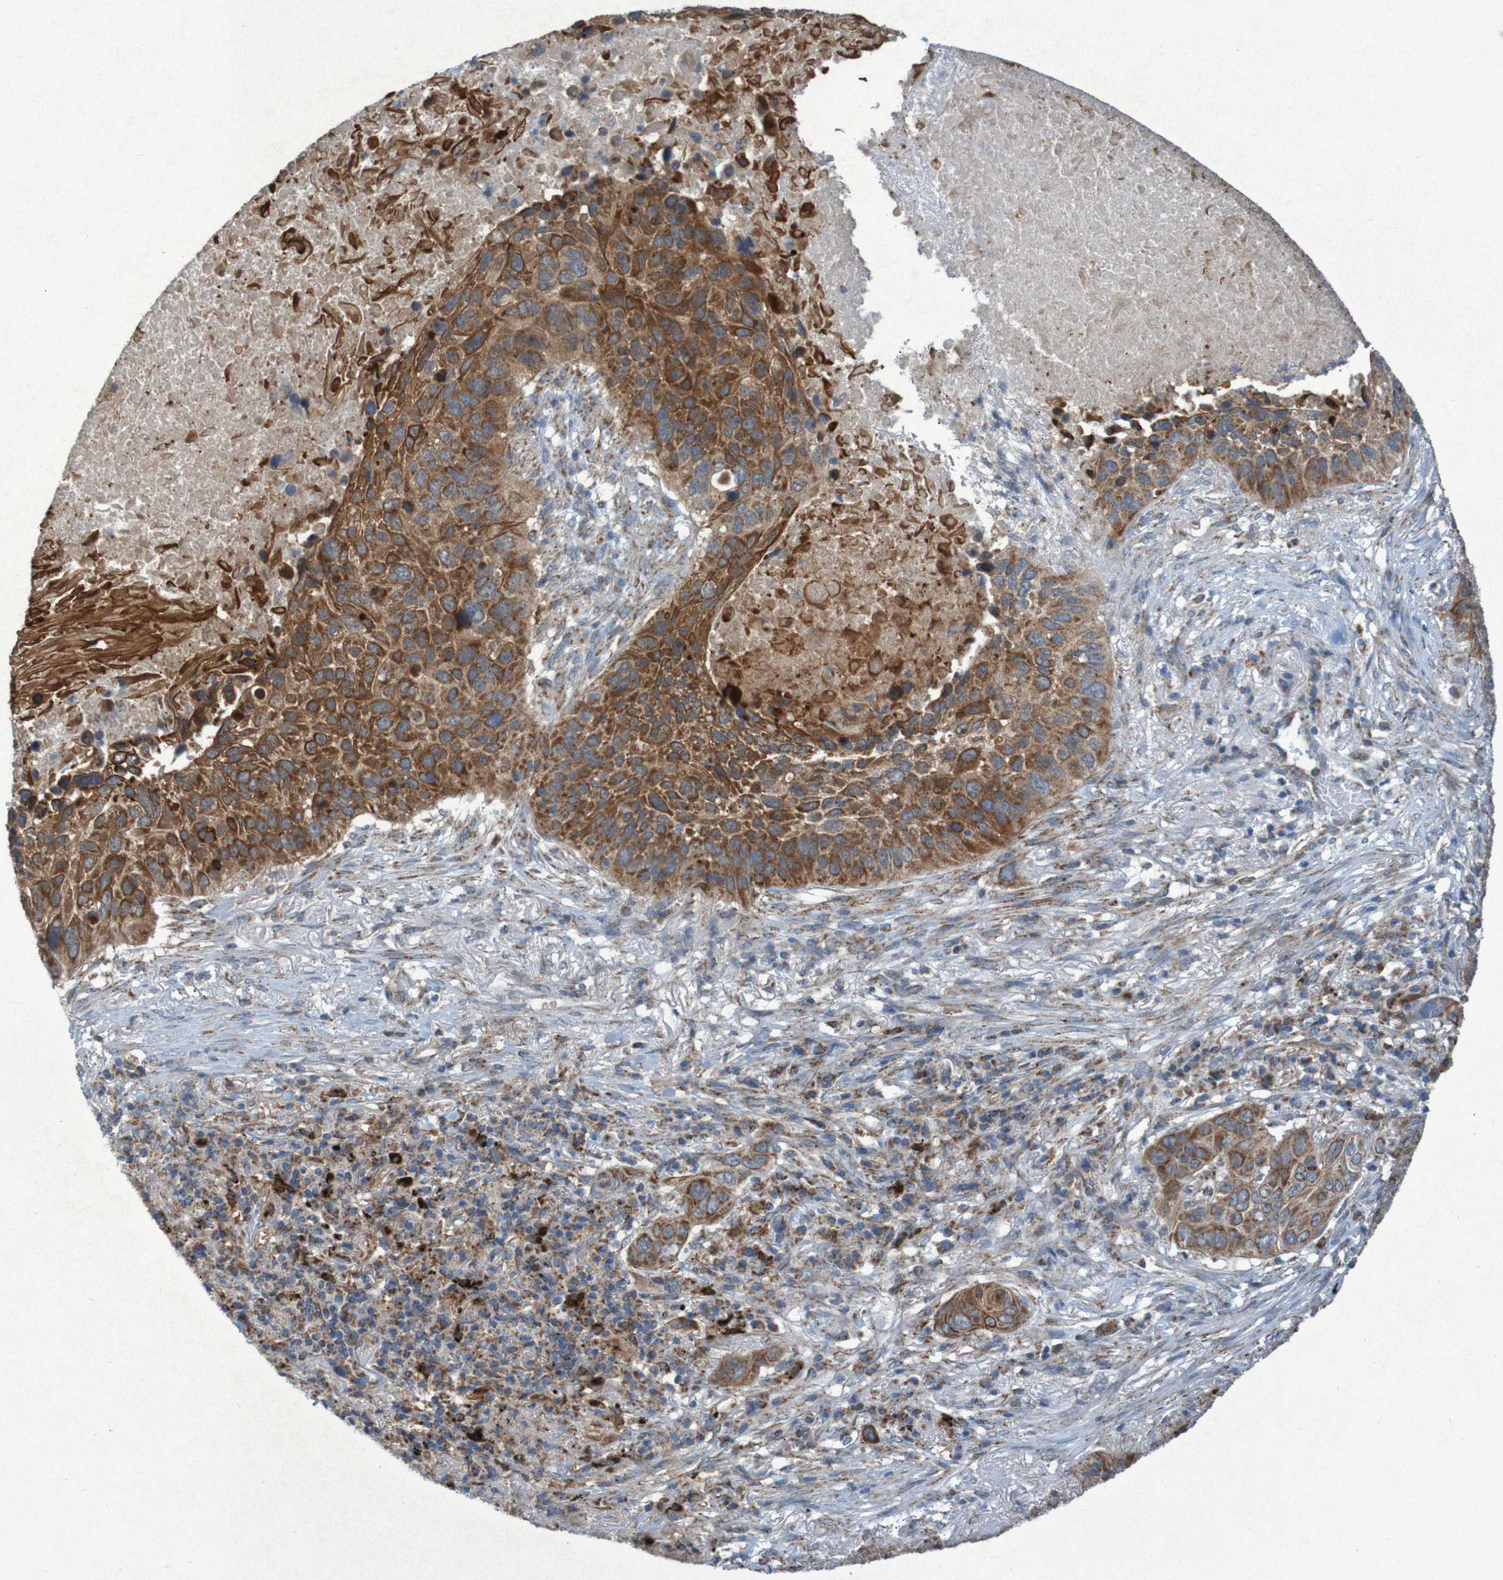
{"staining": {"intensity": "moderate", "quantity": ">75%", "location": "cytoplasmic/membranous"}, "tissue": "lung cancer", "cell_type": "Tumor cells", "image_type": "cancer", "snomed": [{"axis": "morphology", "description": "Squamous cell carcinoma, NOS"}, {"axis": "topography", "description": "Lung"}], "caption": "Squamous cell carcinoma (lung) was stained to show a protein in brown. There is medium levels of moderate cytoplasmic/membranous positivity in about >75% of tumor cells.", "gene": "CCDC51", "patient": {"sex": "male", "age": 57}}